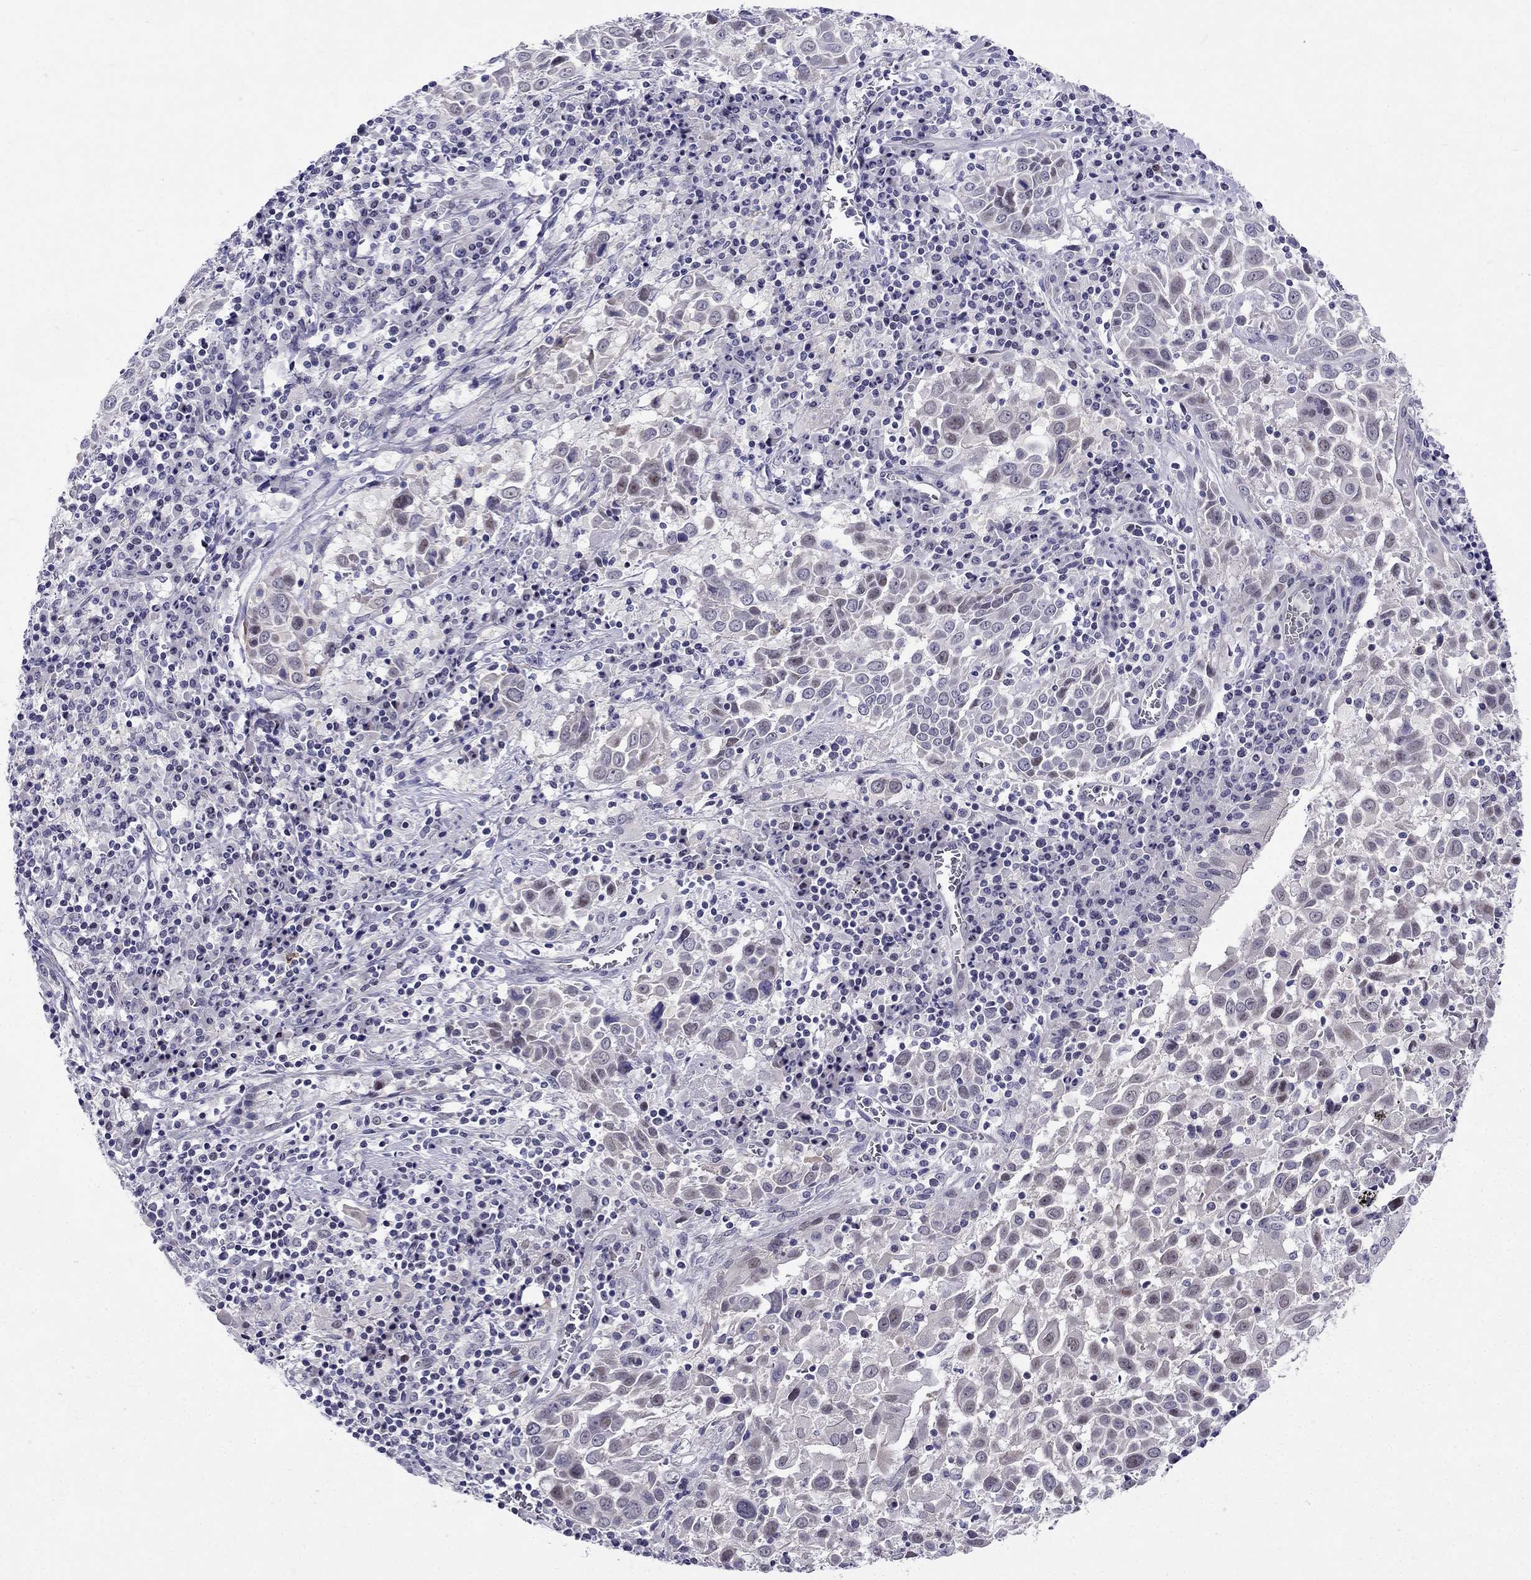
{"staining": {"intensity": "negative", "quantity": "none", "location": "none"}, "tissue": "lung cancer", "cell_type": "Tumor cells", "image_type": "cancer", "snomed": [{"axis": "morphology", "description": "Squamous cell carcinoma, NOS"}, {"axis": "topography", "description": "Lung"}], "caption": "Protein analysis of lung cancer exhibits no significant expression in tumor cells.", "gene": "BAG5", "patient": {"sex": "male", "age": 57}}